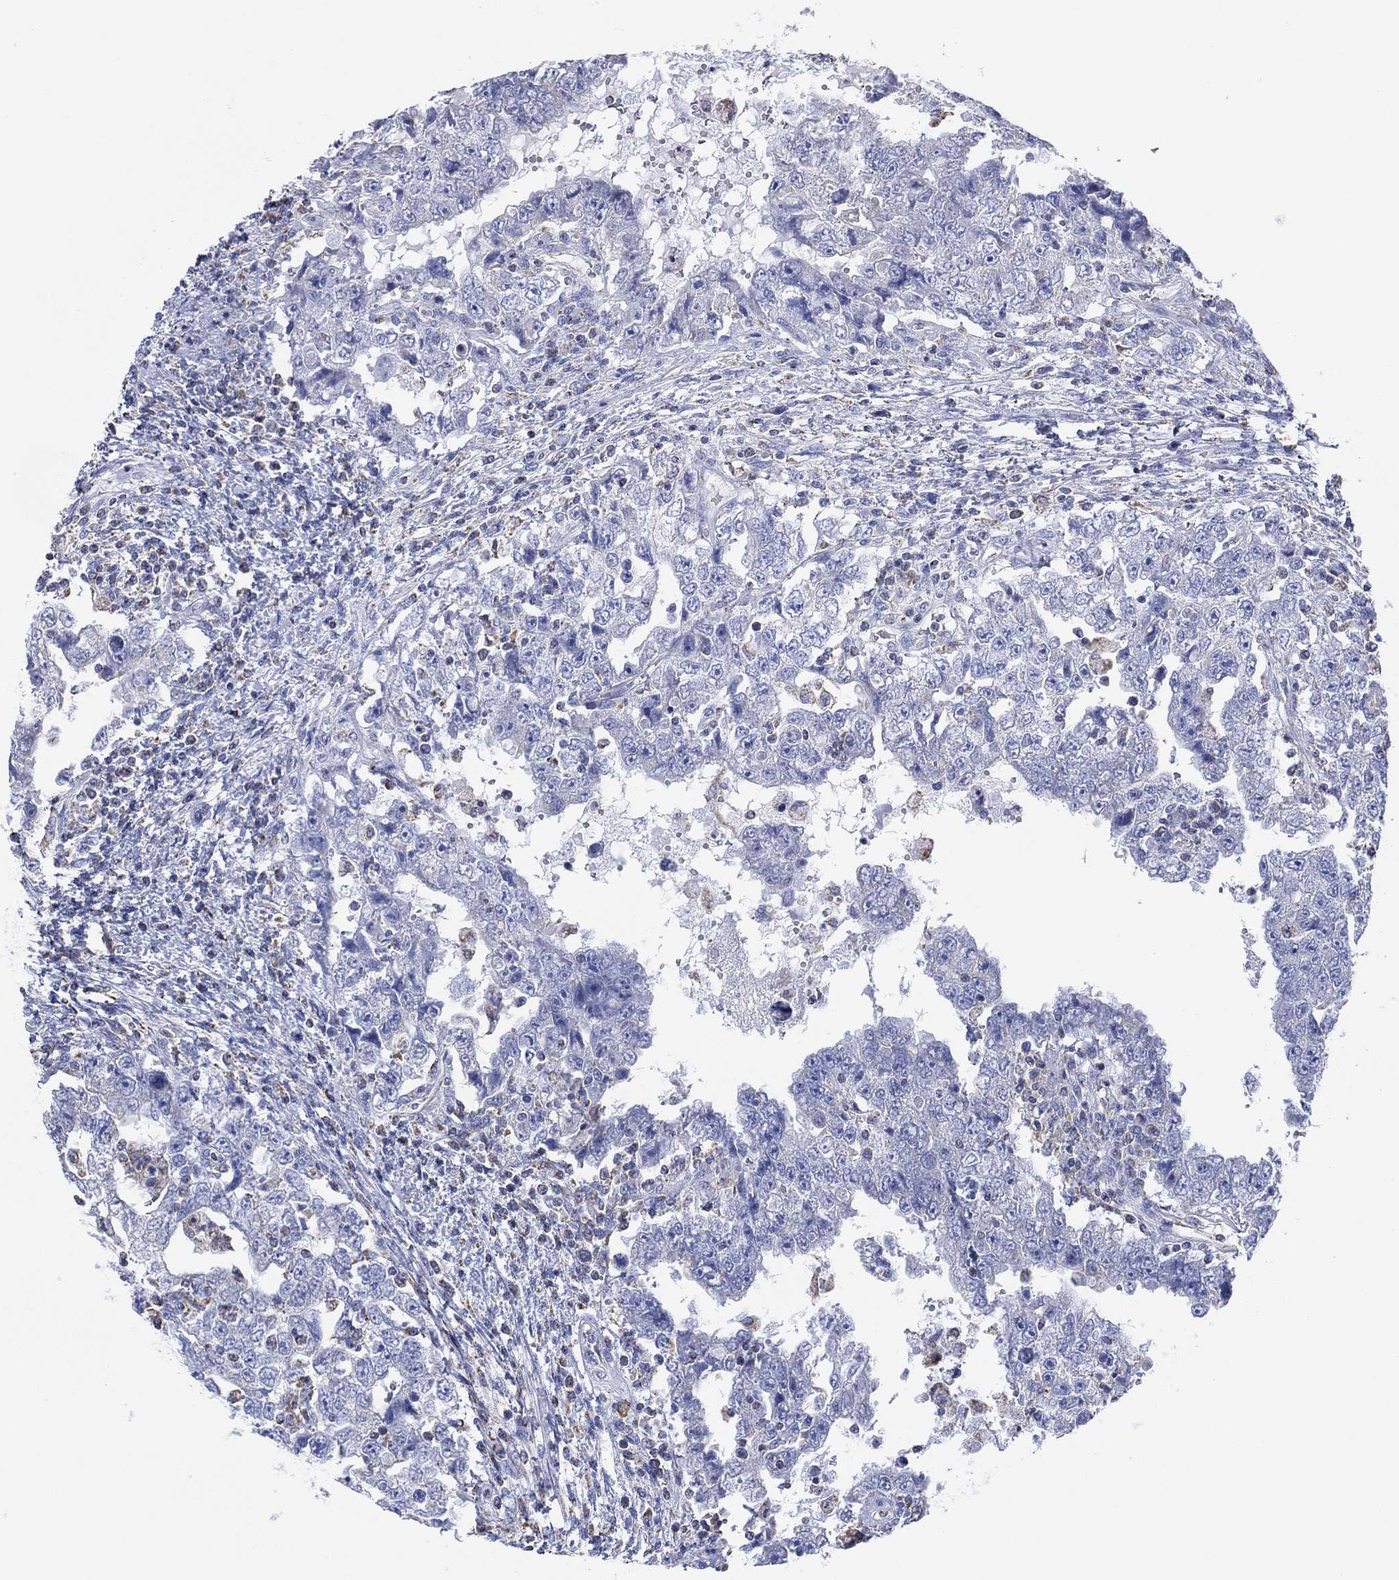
{"staining": {"intensity": "negative", "quantity": "none", "location": "none"}, "tissue": "testis cancer", "cell_type": "Tumor cells", "image_type": "cancer", "snomed": [{"axis": "morphology", "description": "Carcinoma, Embryonal, NOS"}, {"axis": "topography", "description": "Testis"}], "caption": "Immunohistochemistry image of testis cancer (embryonal carcinoma) stained for a protein (brown), which exhibits no positivity in tumor cells.", "gene": "CFTR", "patient": {"sex": "male", "age": 26}}